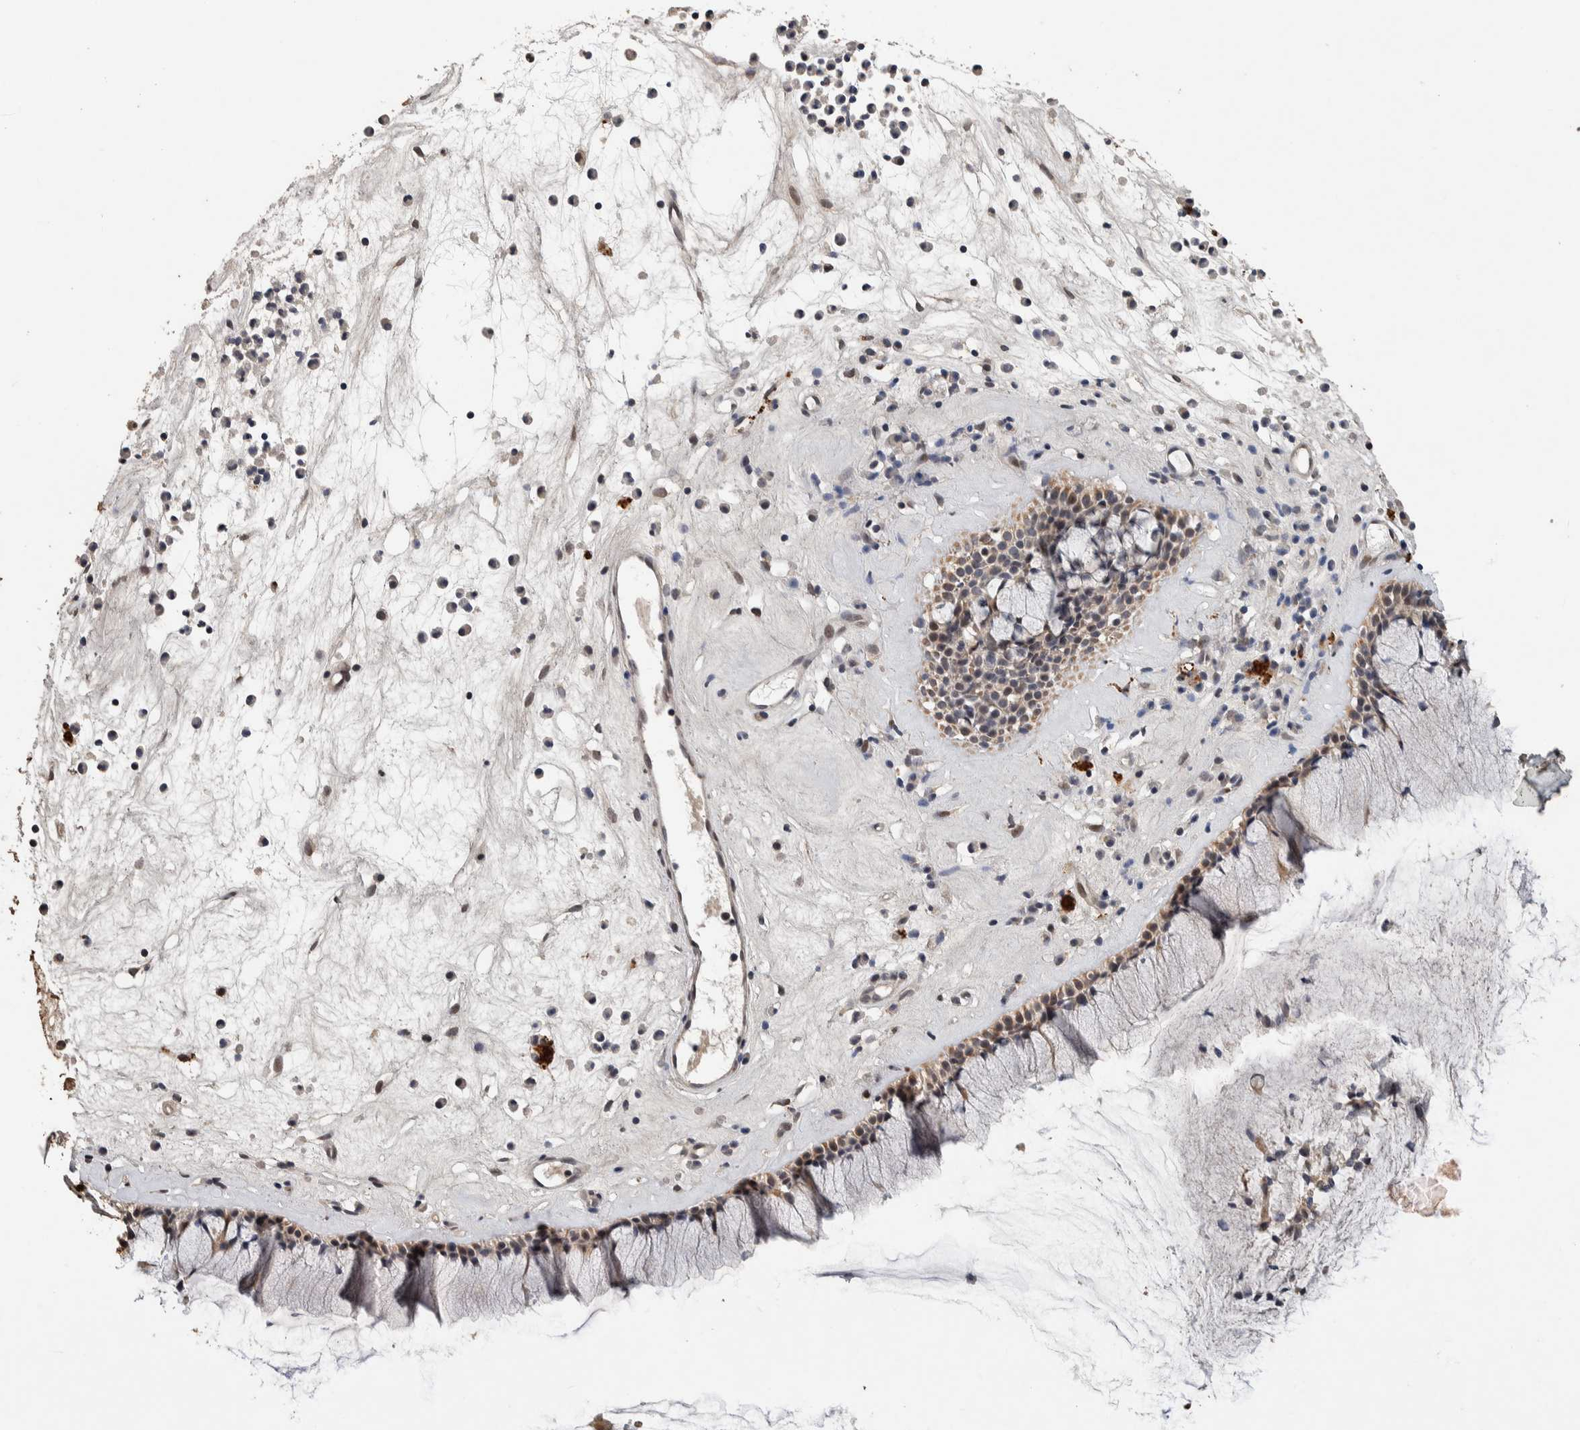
{"staining": {"intensity": "moderate", "quantity": ">75%", "location": "cytoplasmic/membranous"}, "tissue": "nasopharynx", "cell_type": "Respiratory epithelial cells", "image_type": "normal", "snomed": [{"axis": "morphology", "description": "Normal tissue, NOS"}, {"axis": "topography", "description": "Nasopharynx"}], "caption": "Respiratory epithelial cells show moderate cytoplasmic/membranous staining in about >75% of cells in normal nasopharynx.", "gene": "CYSRT1", "patient": {"sex": "female", "age": 42}}